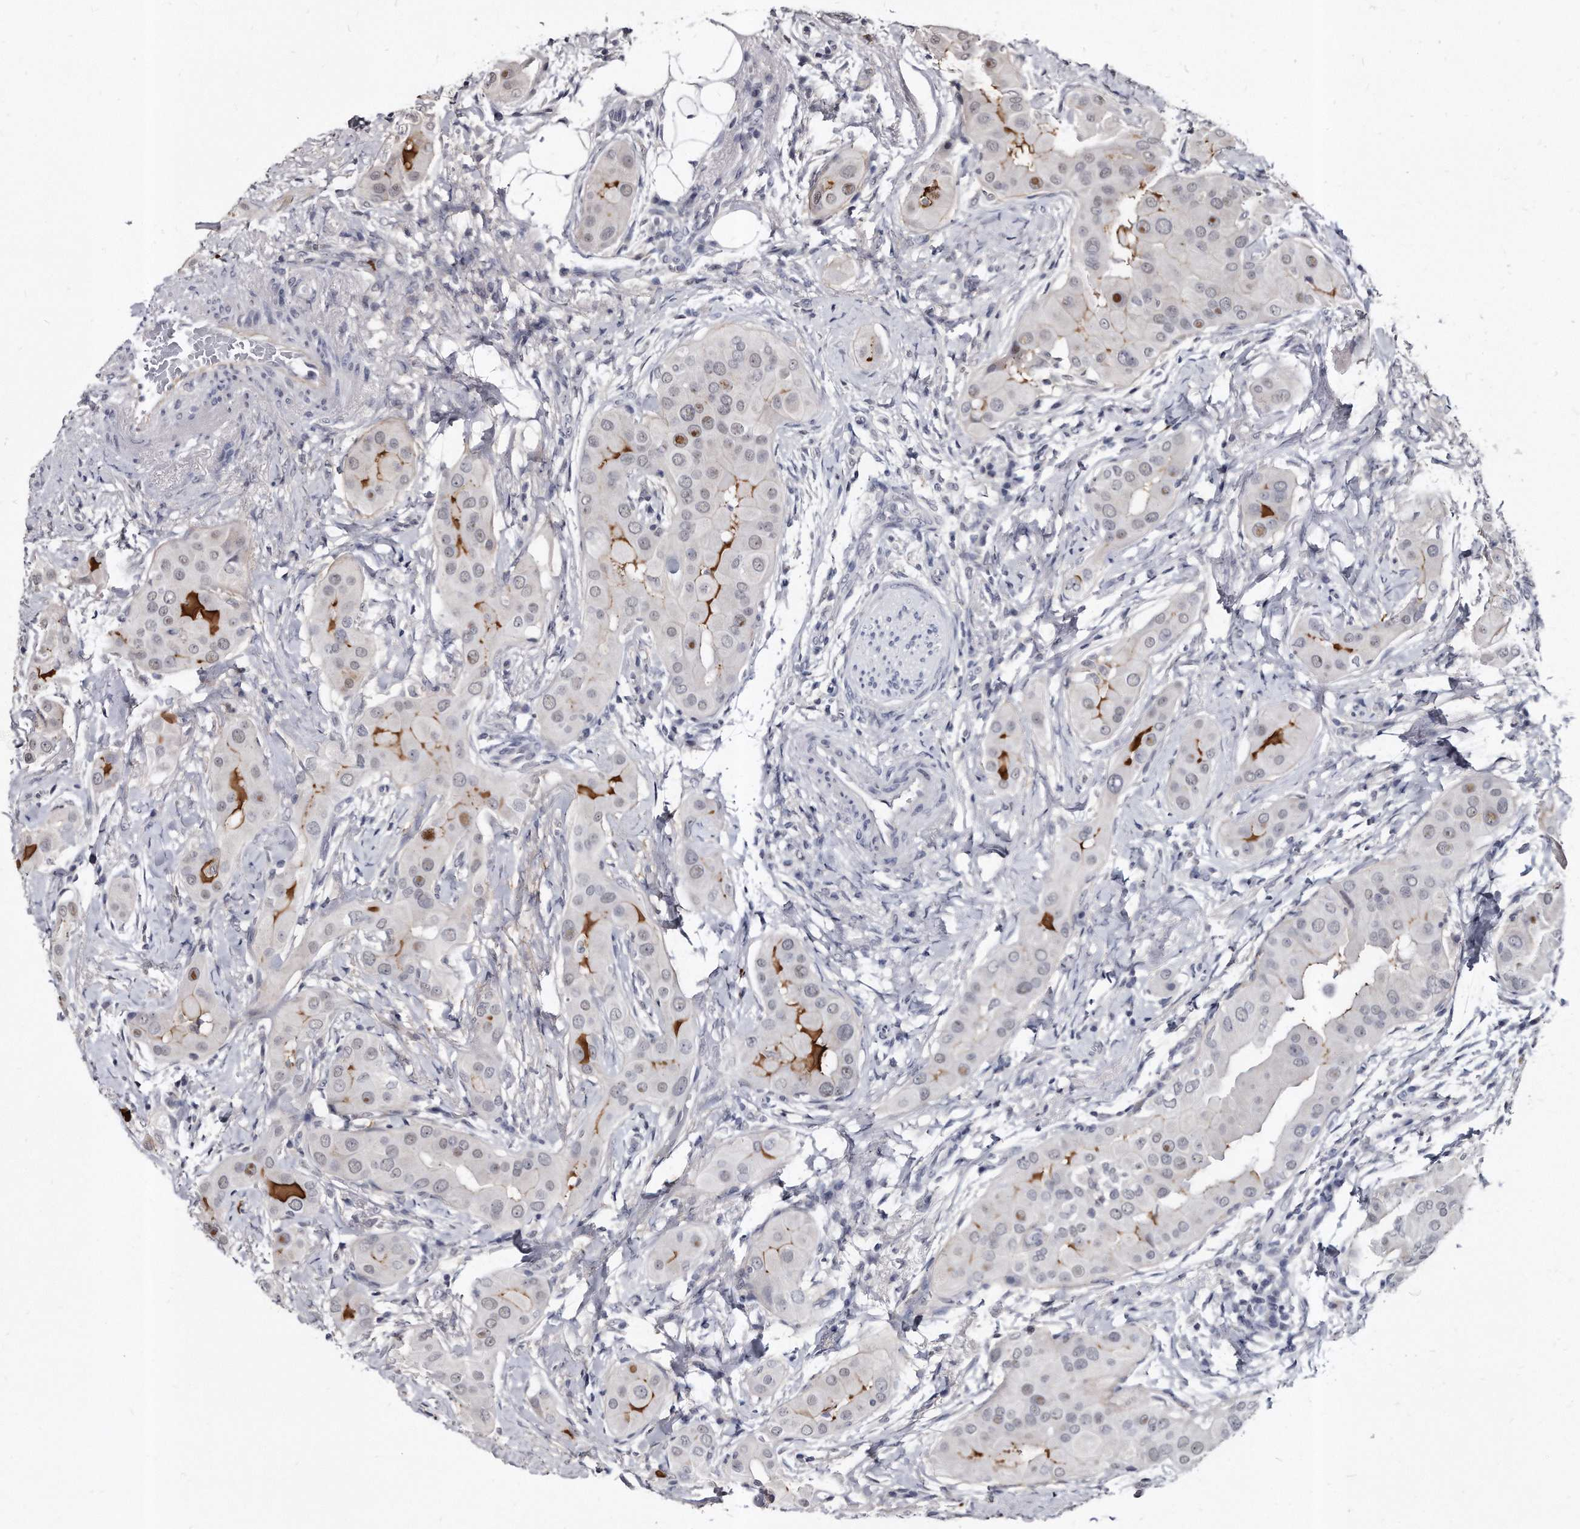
{"staining": {"intensity": "negative", "quantity": "none", "location": "none"}, "tissue": "thyroid cancer", "cell_type": "Tumor cells", "image_type": "cancer", "snomed": [{"axis": "morphology", "description": "Papillary adenocarcinoma, NOS"}, {"axis": "topography", "description": "Thyroid gland"}], "caption": "Immunohistochemistry image of human thyroid cancer stained for a protein (brown), which reveals no staining in tumor cells.", "gene": "KLHDC3", "patient": {"sex": "male", "age": 33}}